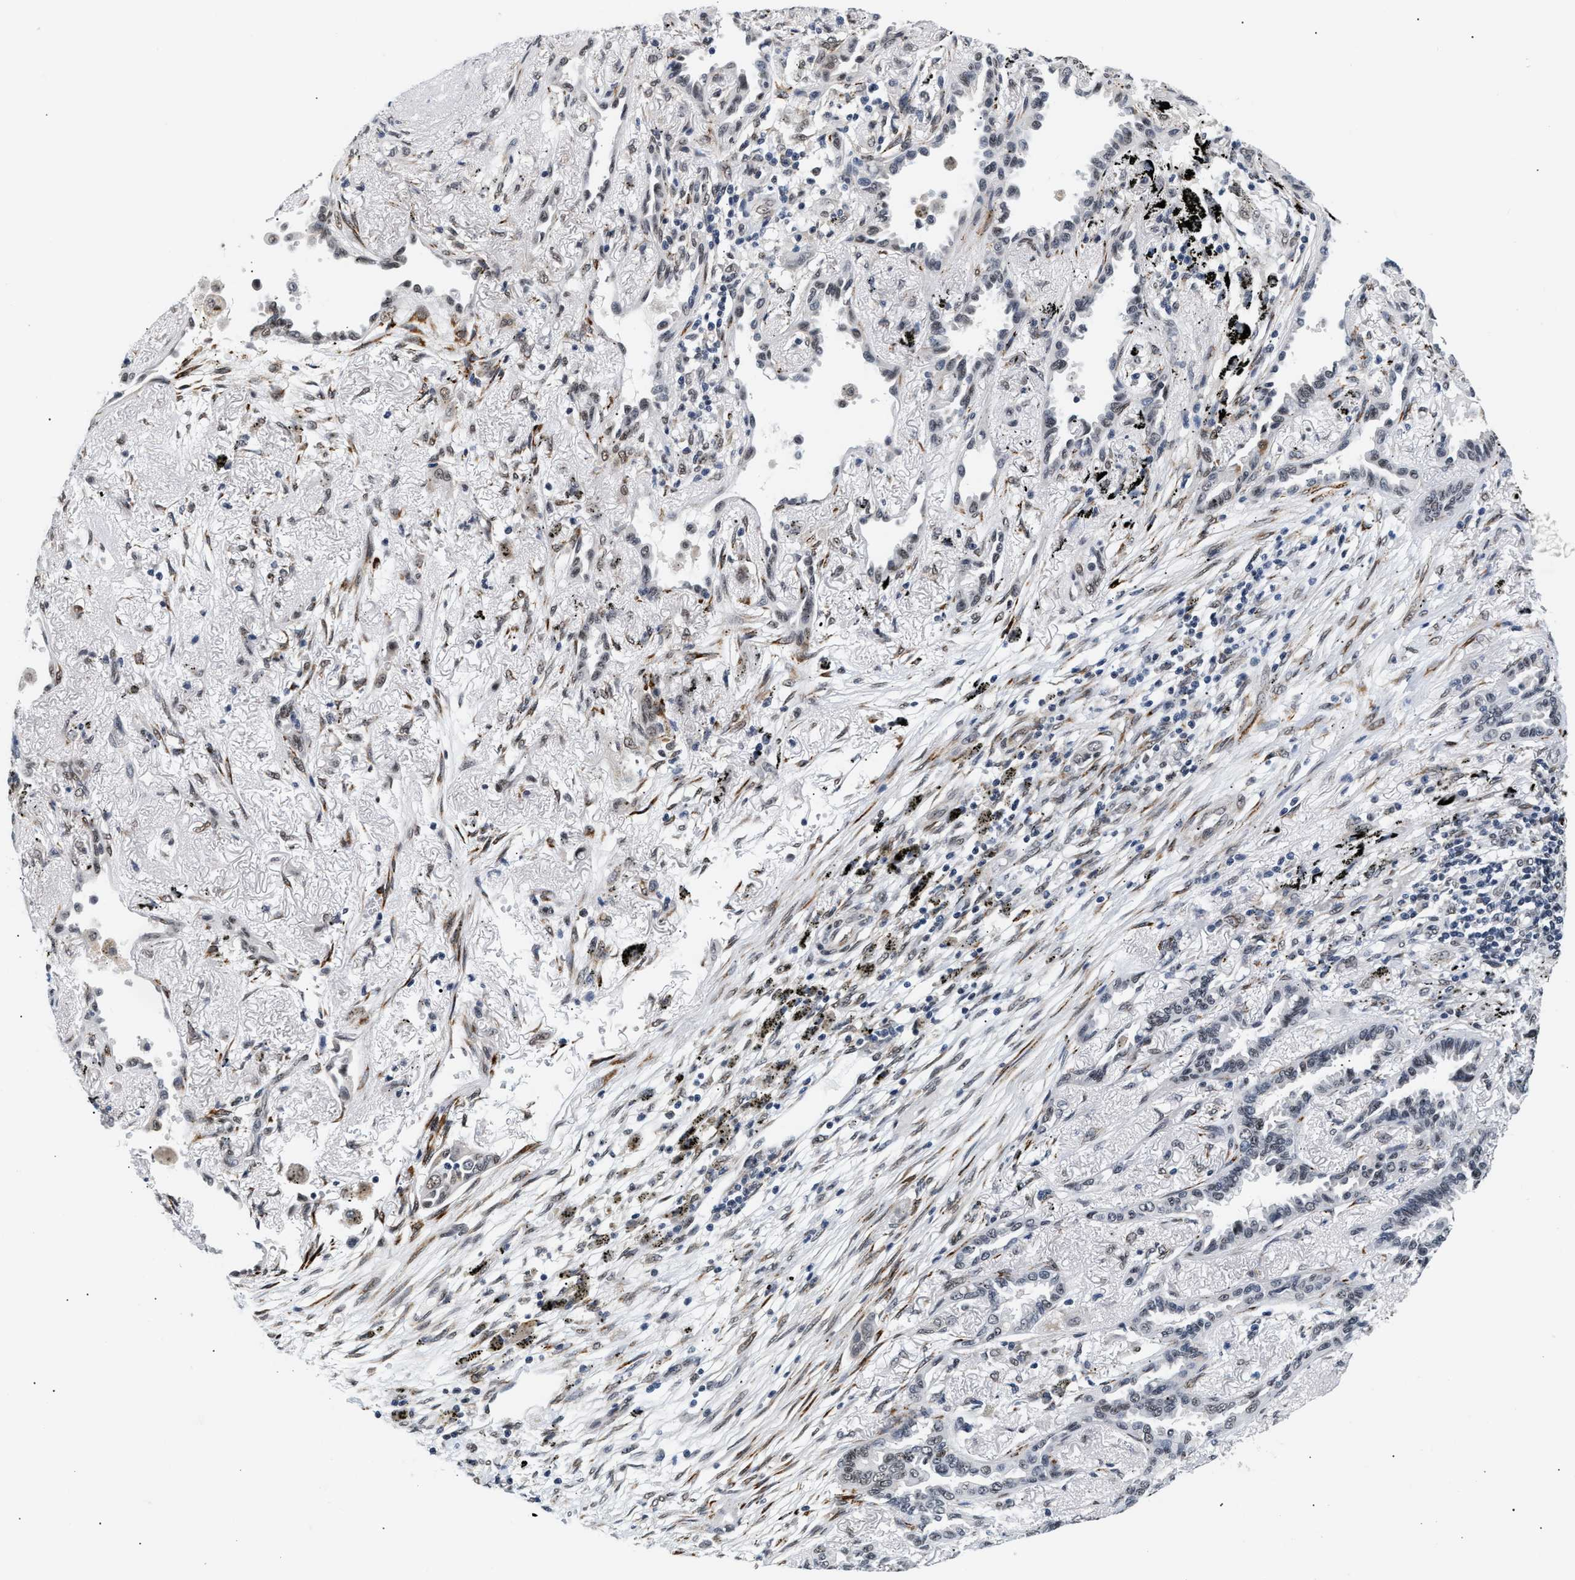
{"staining": {"intensity": "weak", "quantity": "<25%", "location": "nuclear"}, "tissue": "lung cancer", "cell_type": "Tumor cells", "image_type": "cancer", "snomed": [{"axis": "morphology", "description": "Adenocarcinoma, NOS"}, {"axis": "topography", "description": "Lung"}], "caption": "Immunohistochemical staining of human lung adenocarcinoma reveals no significant positivity in tumor cells. (DAB (3,3'-diaminobenzidine) immunohistochemistry visualized using brightfield microscopy, high magnification).", "gene": "THOC1", "patient": {"sex": "male", "age": 59}}